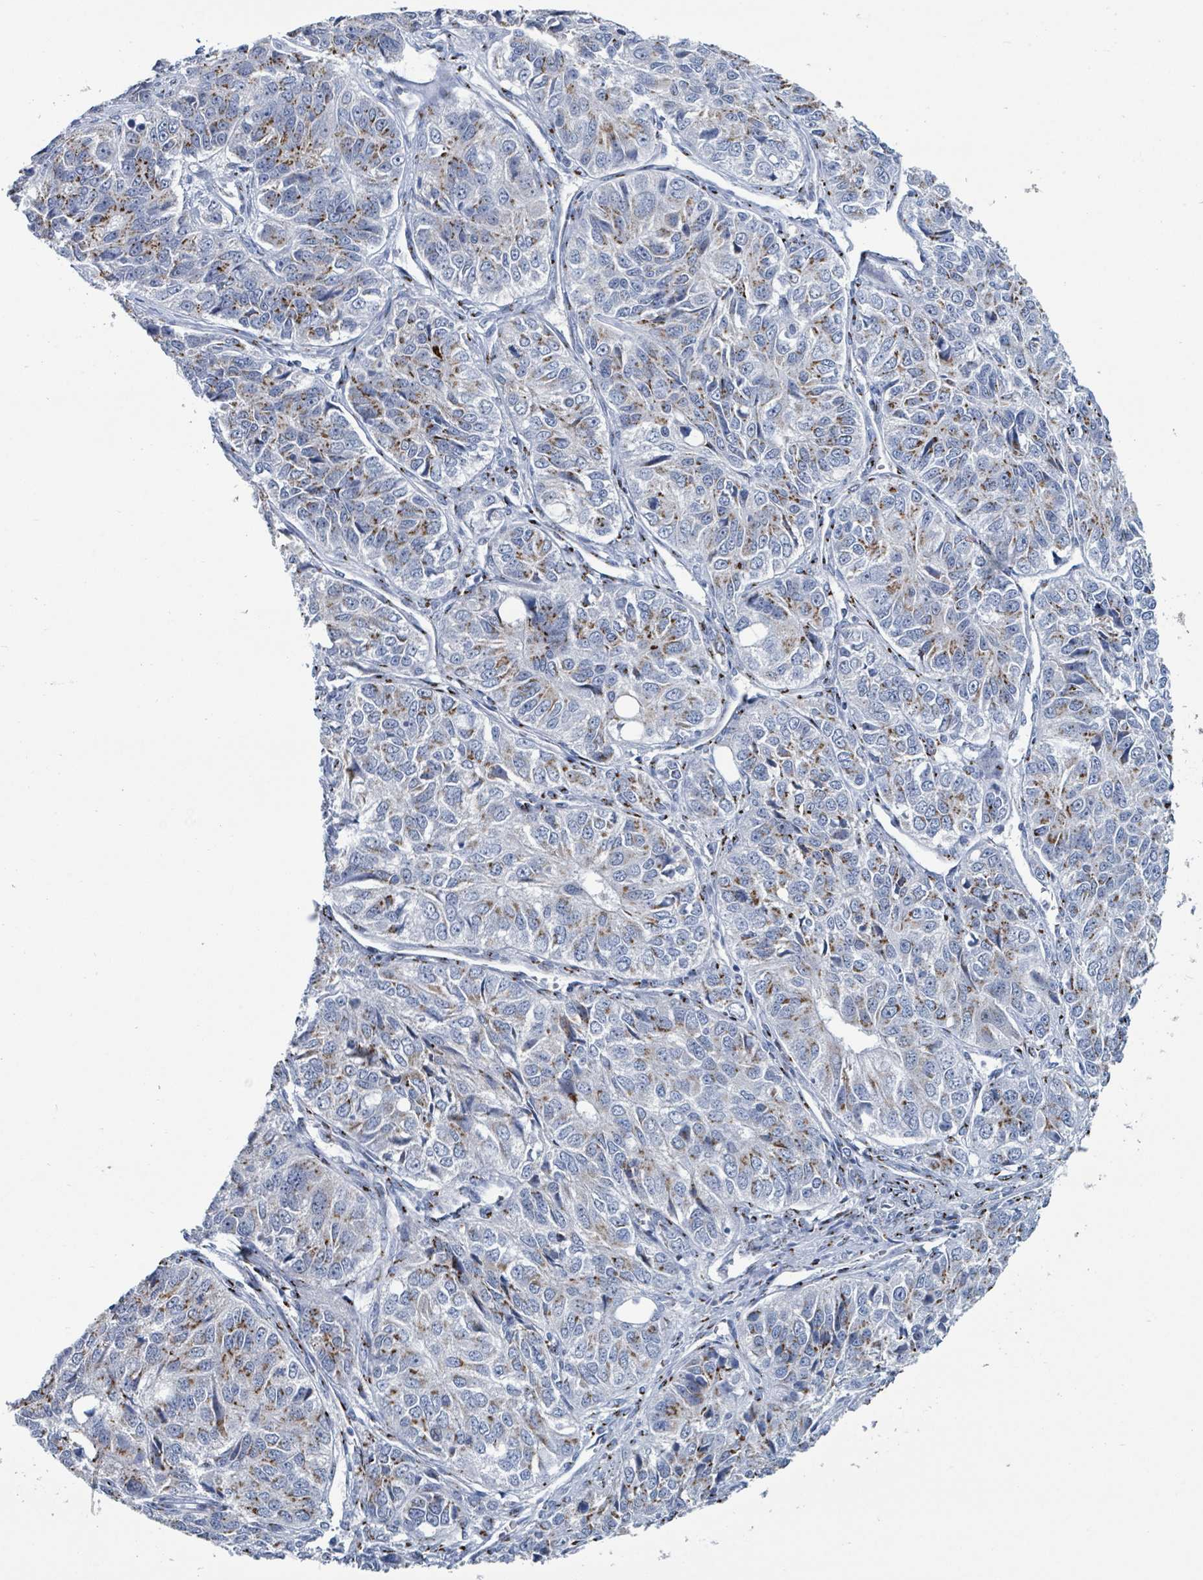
{"staining": {"intensity": "moderate", "quantity": "25%-75%", "location": "cytoplasmic/membranous"}, "tissue": "ovarian cancer", "cell_type": "Tumor cells", "image_type": "cancer", "snomed": [{"axis": "morphology", "description": "Carcinoma, endometroid"}, {"axis": "topography", "description": "Ovary"}], "caption": "A medium amount of moderate cytoplasmic/membranous expression is present in approximately 25%-75% of tumor cells in ovarian cancer (endometroid carcinoma) tissue.", "gene": "DCAF5", "patient": {"sex": "female", "age": 51}}